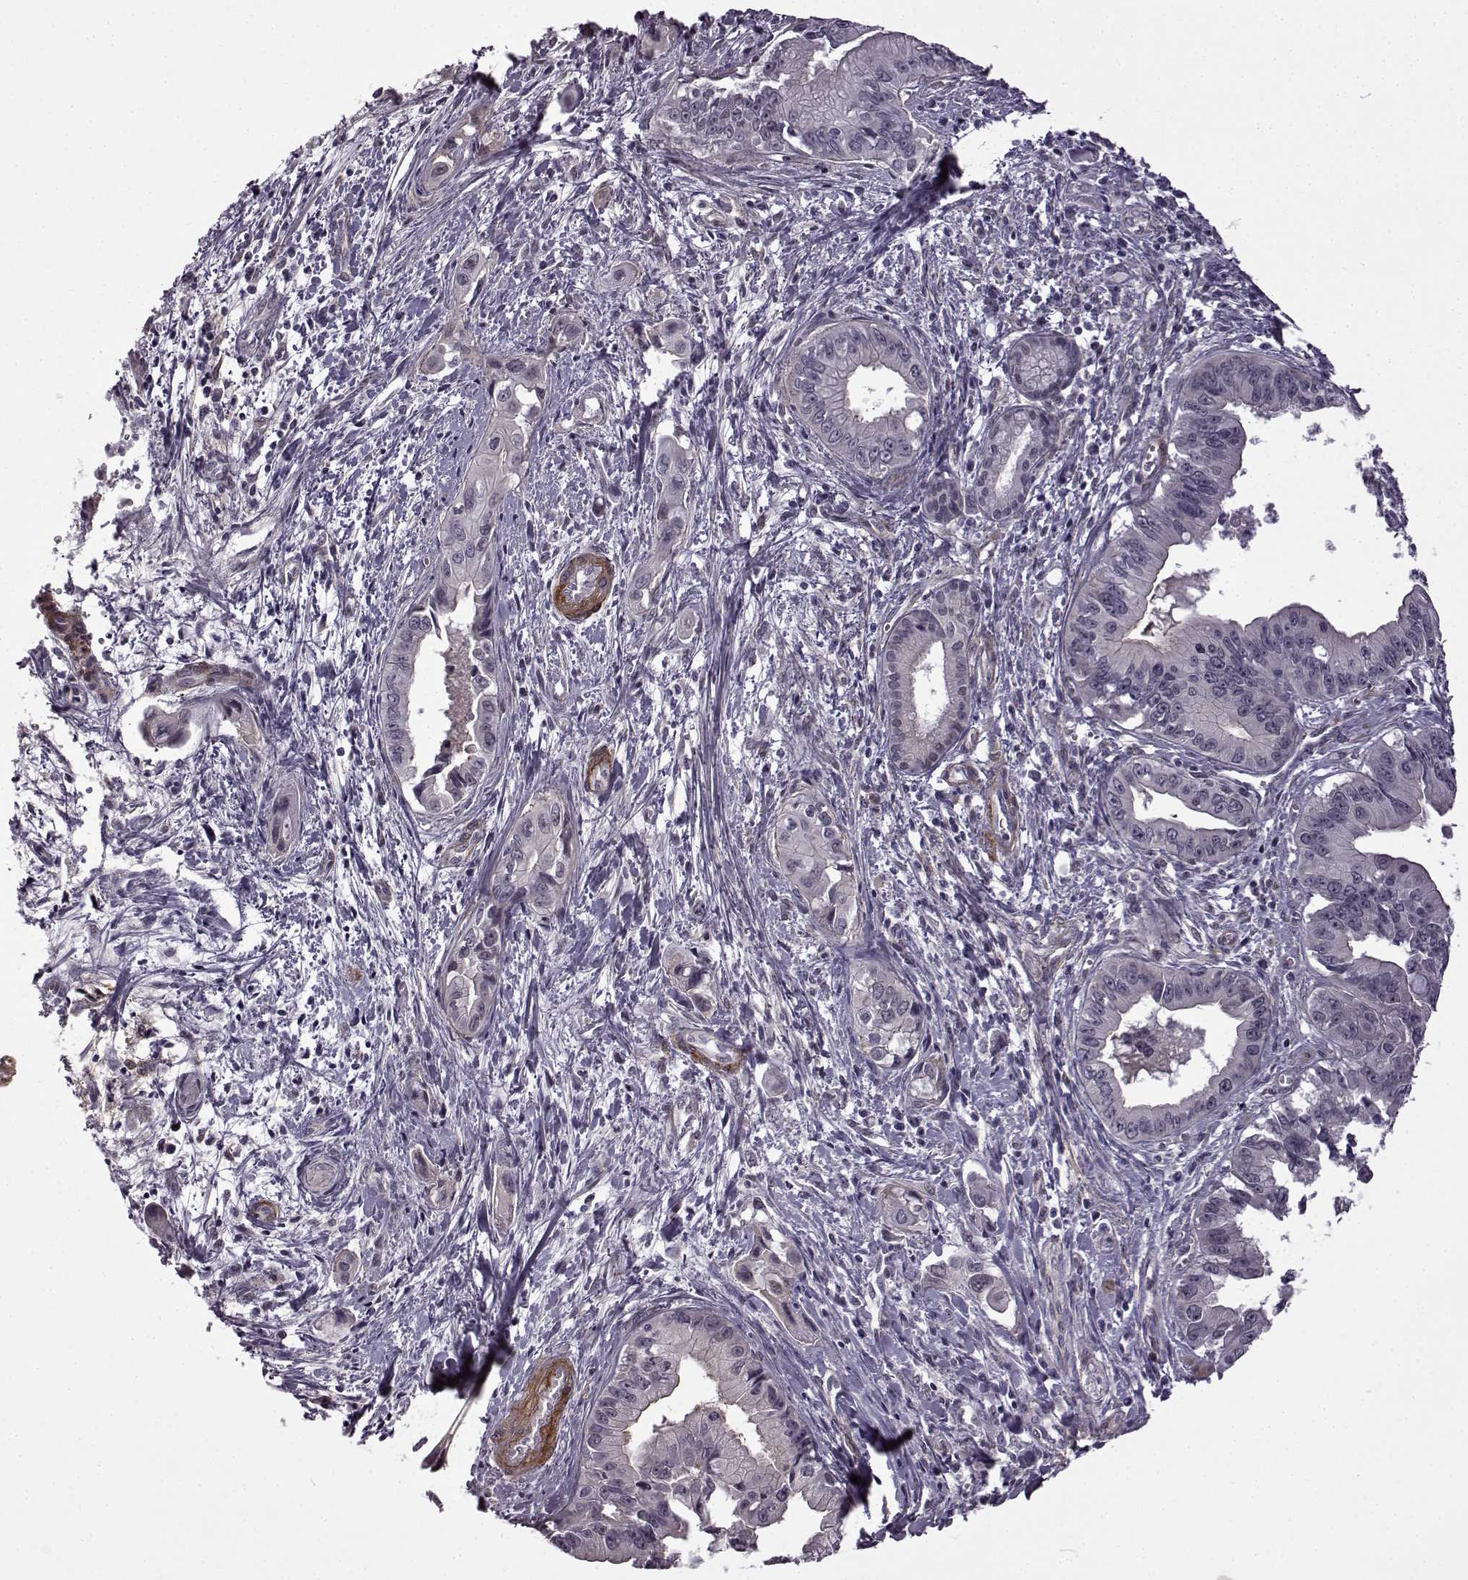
{"staining": {"intensity": "negative", "quantity": "none", "location": "none"}, "tissue": "pancreatic cancer", "cell_type": "Tumor cells", "image_type": "cancer", "snomed": [{"axis": "morphology", "description": "Adenocarcinoma, NOS"}, {"axis": "topography", "description": "Pancreas"}], "caption": "High power microscopy micrograph of an IHC photomicrograph of pancreatic cancer (adenocarcinoma), revealing no significant expression in tumor cells.", "gene": "SYNPO2", "patient": {"sex": "male", "age": 60}}